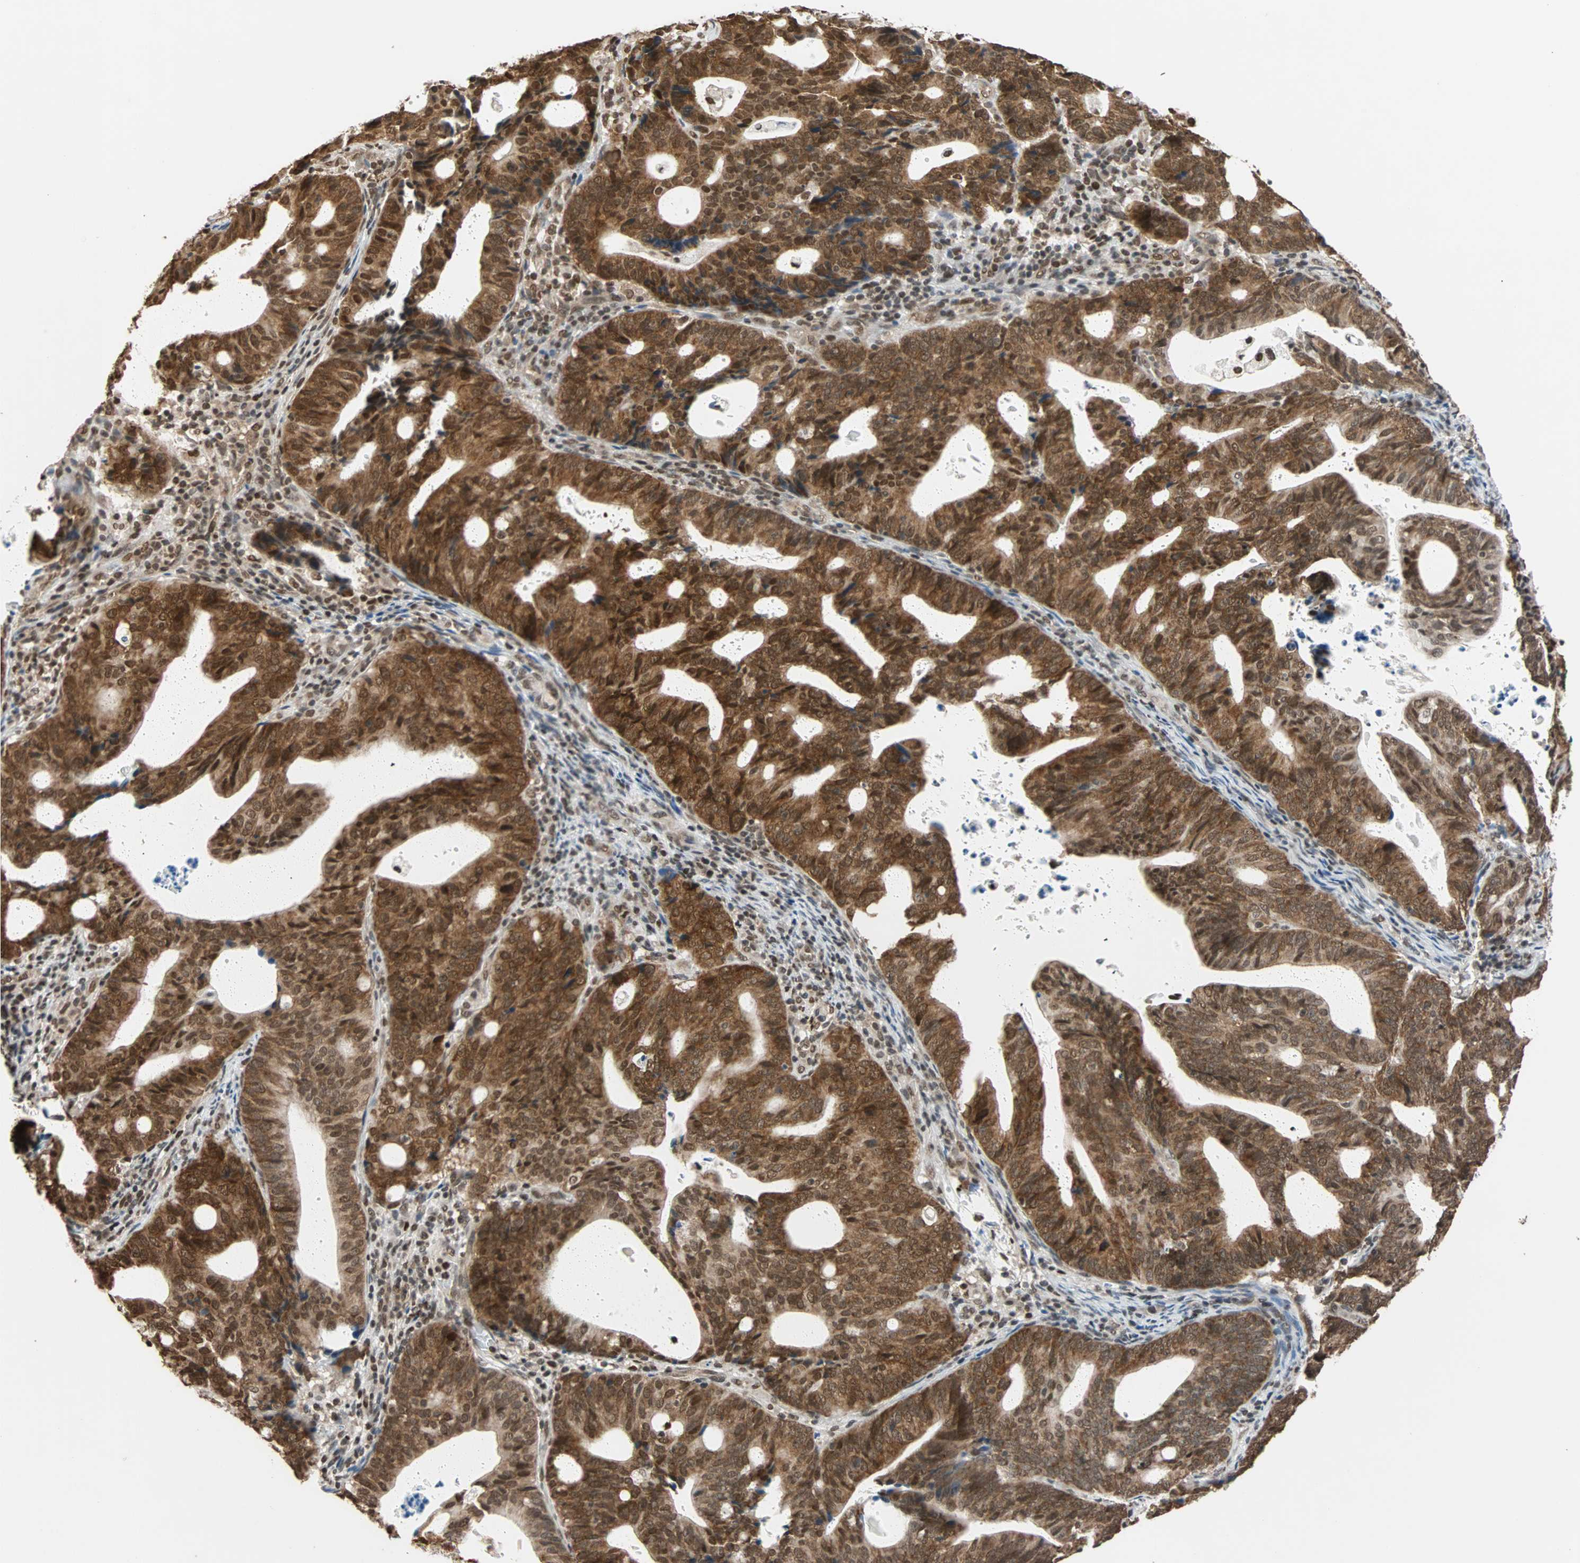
{"staining": {"intensity": "strong", "quantity": ">75%", "location": "cytoplasmic/membranous,nuclear"}, "tissue": "endometrial cancer", "cell_type": "Tumor cells", "image_type": "cancer", "snomed": [{"axis": "morphology", "description": "Adenocarcinoma, NOS"}, {"axis": "topography", "description": "Uterus"}], "caption": "Protein expression by IHC shows strong cytoplasmic/membranous and nuclear positivity in about >75% of tumor cells in adenocarcinoma (endometrial).", "gene": "DAZAP1", "patient": {"sex": "female", "age": 83}}